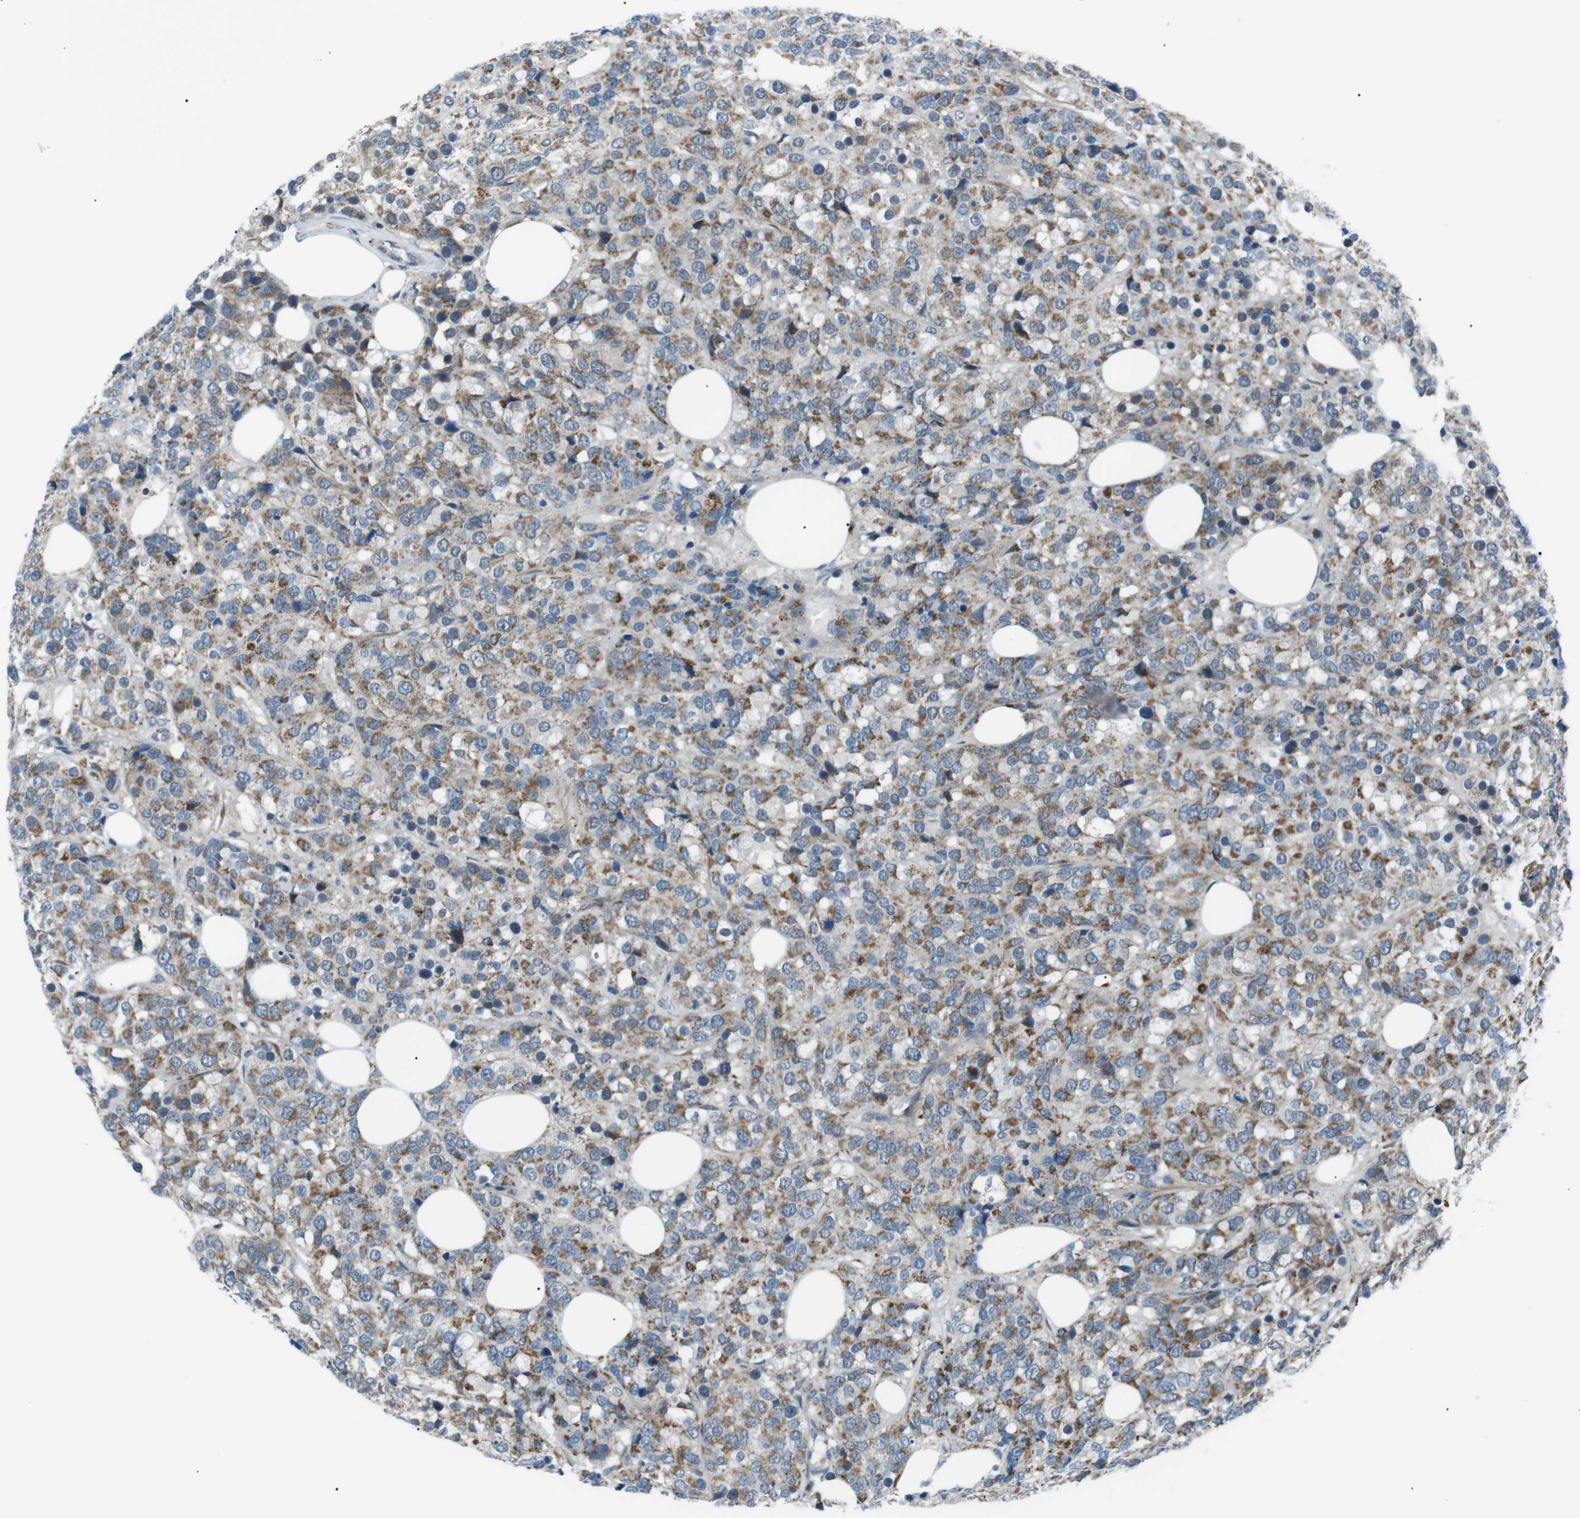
{"staining": {"intensity": "moderate", "quantity": ">75%", "location": "cytoplasmic/membranous"}, "tissue": "breast cancer", "cell_type": "Tumor cells", "image_type": "cancer", "snomed": [{"axis": "morphology", "description": "Lobular carcinoma"}, {"axis": "topography", "description": "Breast"}], "caption": "IHC of breast cancer (lobular carcinoma) reveals medium levels of moderate cytoplasmic/membranous expression in about >75% of tumor cells.", "gene": "ARID5B", "patient": {"sex": "female", "age": 59}}